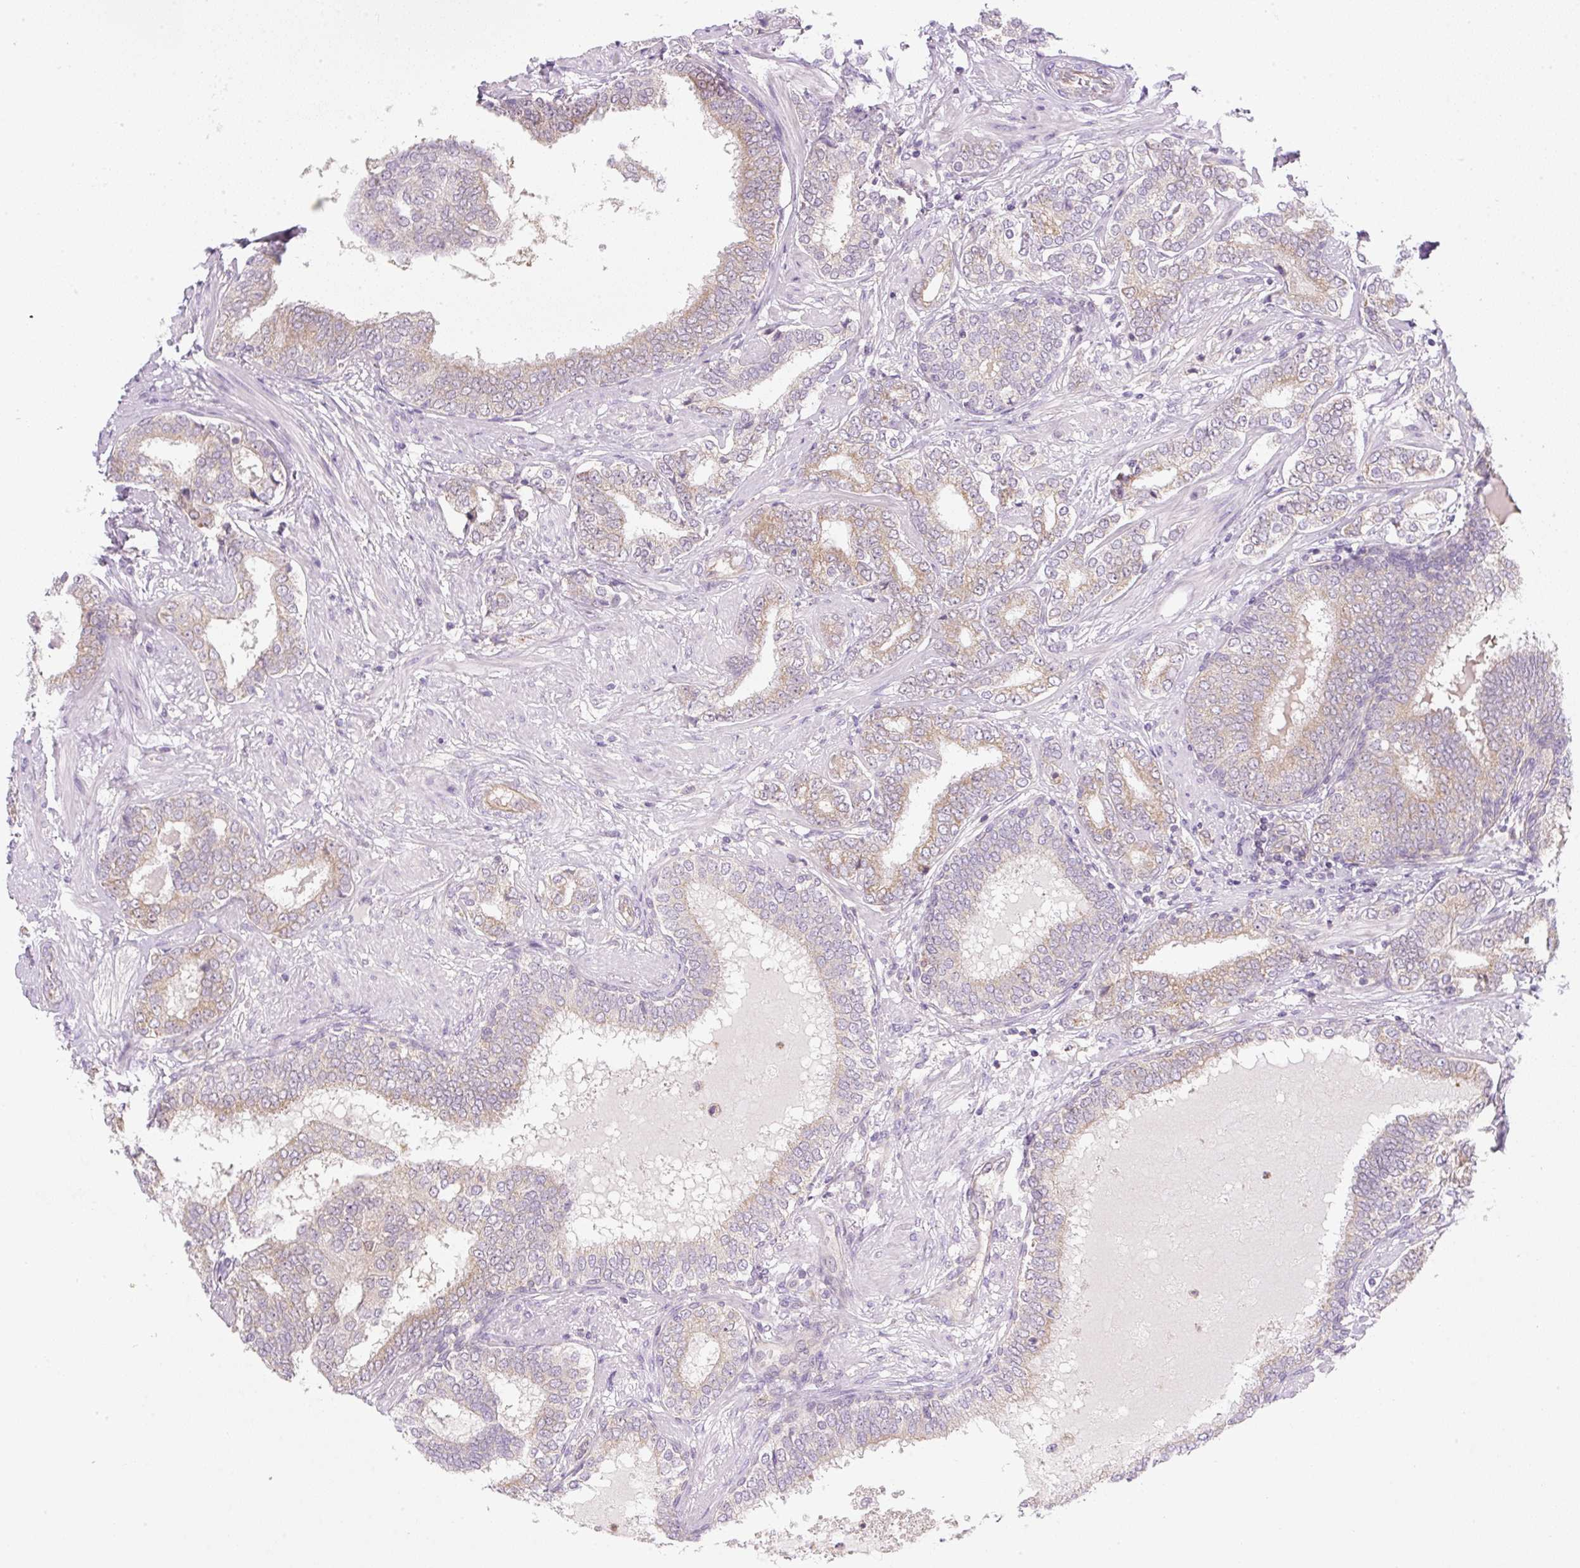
{"staining": {"intensity": "weak", "quantity": ">75%", "location": "cytoplasmic/membranous"}, "tissue": "prostate cancer", "cell_type": "Tumor cells", "image_type": "cancer", "snomed": [{"axis": "morphology", "description": "Adenocarcinoma, High grade"}, {"axis": "topography", "description": "Prostate"}], "caption": "Immunohistochemical staining of human adenocarcinoma (high-grade) (prostate) demonstrates low levels of weak cytoplasmic/membranous protein expression in approximately >75% of tumor cells.", "gene": "OMA1", "patient": {"sex": "male", "age": 72}}